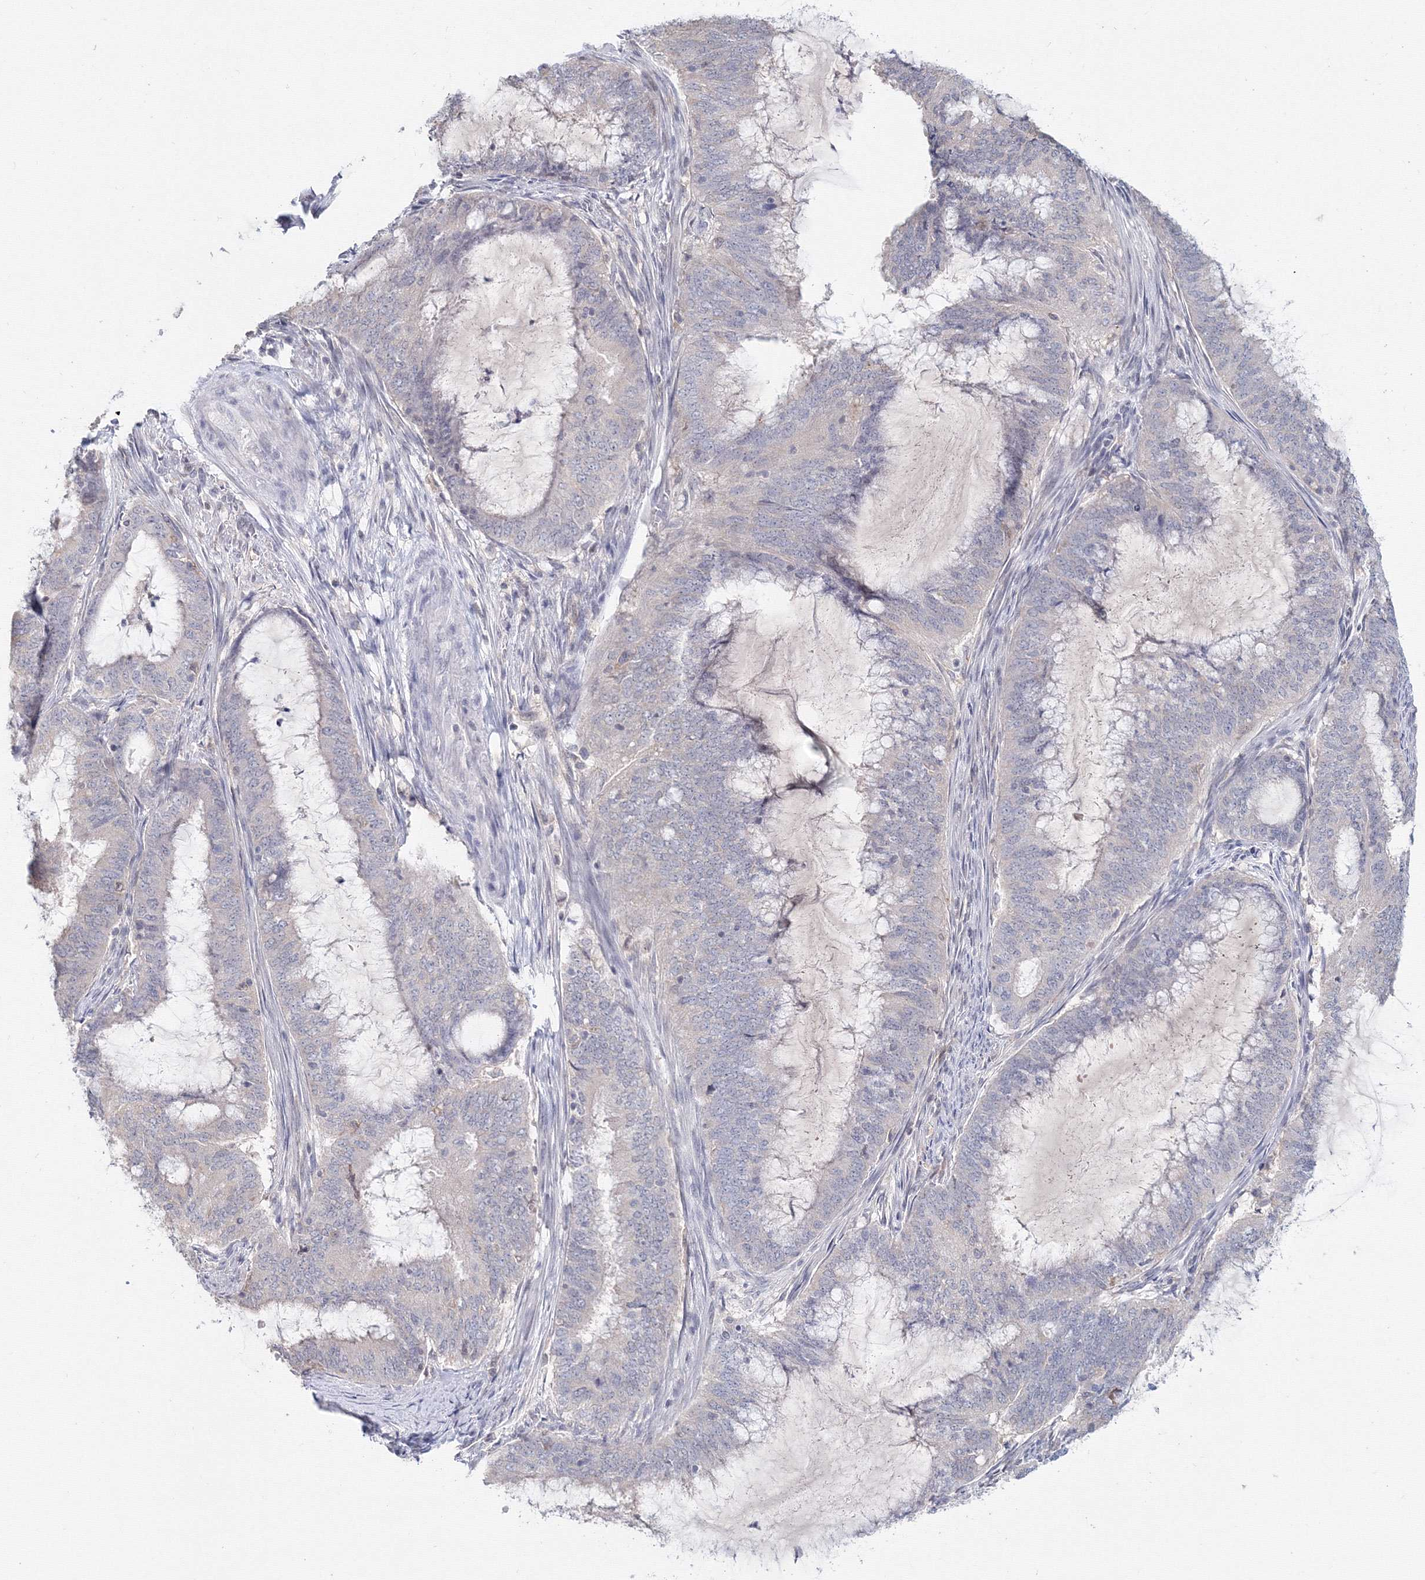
{"staining": {"intensity": "negative", "quantity": "none", "location": "none"}, "tissue": "endometrial cancer", "cell_type": "Tumor cells", "image_type": "cancer", "snomed": [{"axis": "morphology", "description": "Adenocarcinoma, NOS"}, {"axis": "topography", "description": "Endometrium"}], "caption": "Photomicrograph shows no significant protein expression in tumor cells of adenocarcinoma (endometrial).", "gene": "SLC7A7", "patient": {"sex": "female", "age": 51}}